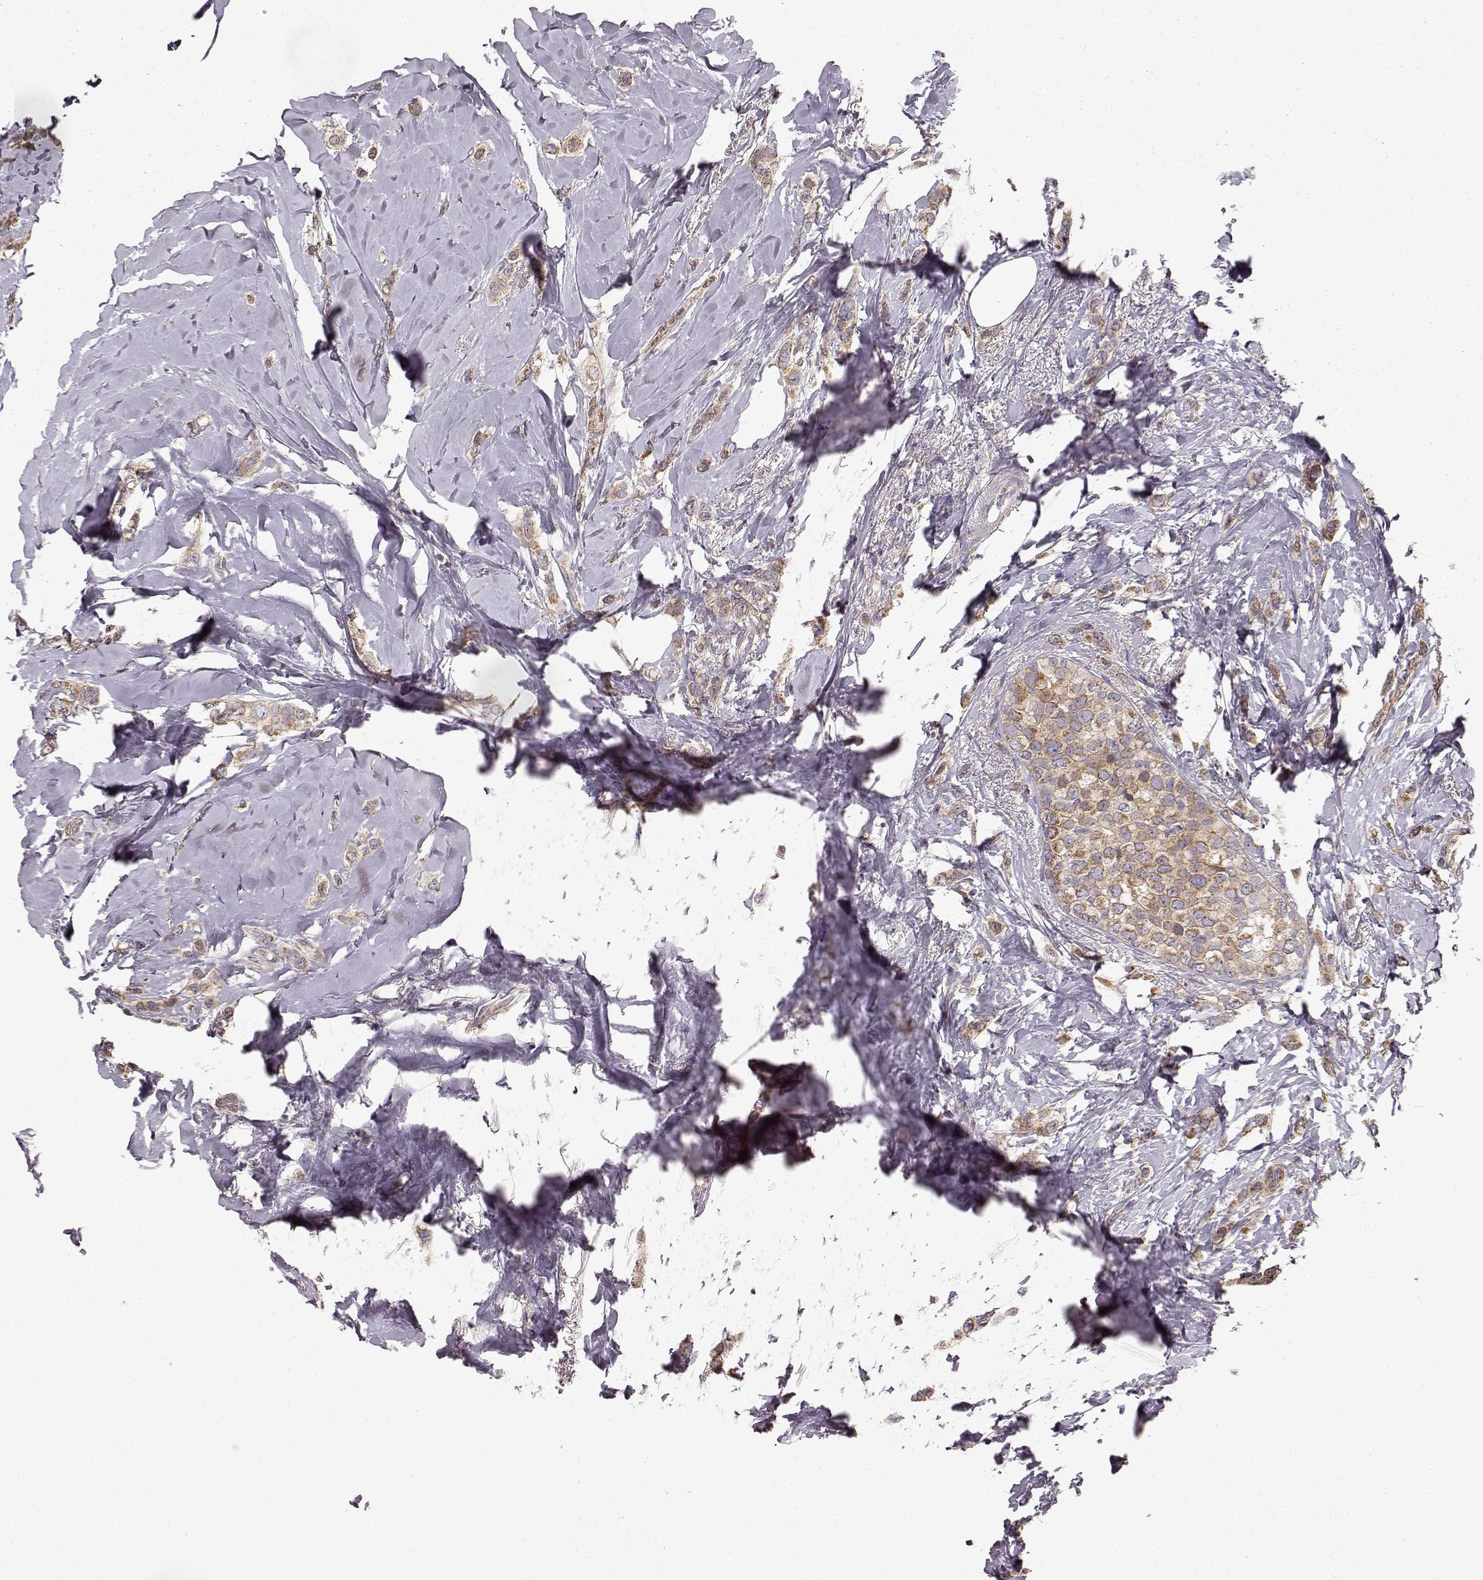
{"staining": {"intensity": "moderate", "quantity": ">75%", "location": "cytoplasmic/membranous"}, "tissue": "breast cancer", "cell_type": "Tumor cells", "image_type": "cancer", "snomed": [{"axis": "morphology", "description": "Lobular carcinoma"}, {"axis": "topography", "description": "Breast"}], "caption": "About >75% of tumor cells in lobular carcinoma (breast) show moderate cytoplasmic/membranous protein staining as visualized by brown immunohistochemical staining.", "gene": "ERBB3", "patient": {"sex": "female", "age": 66}}